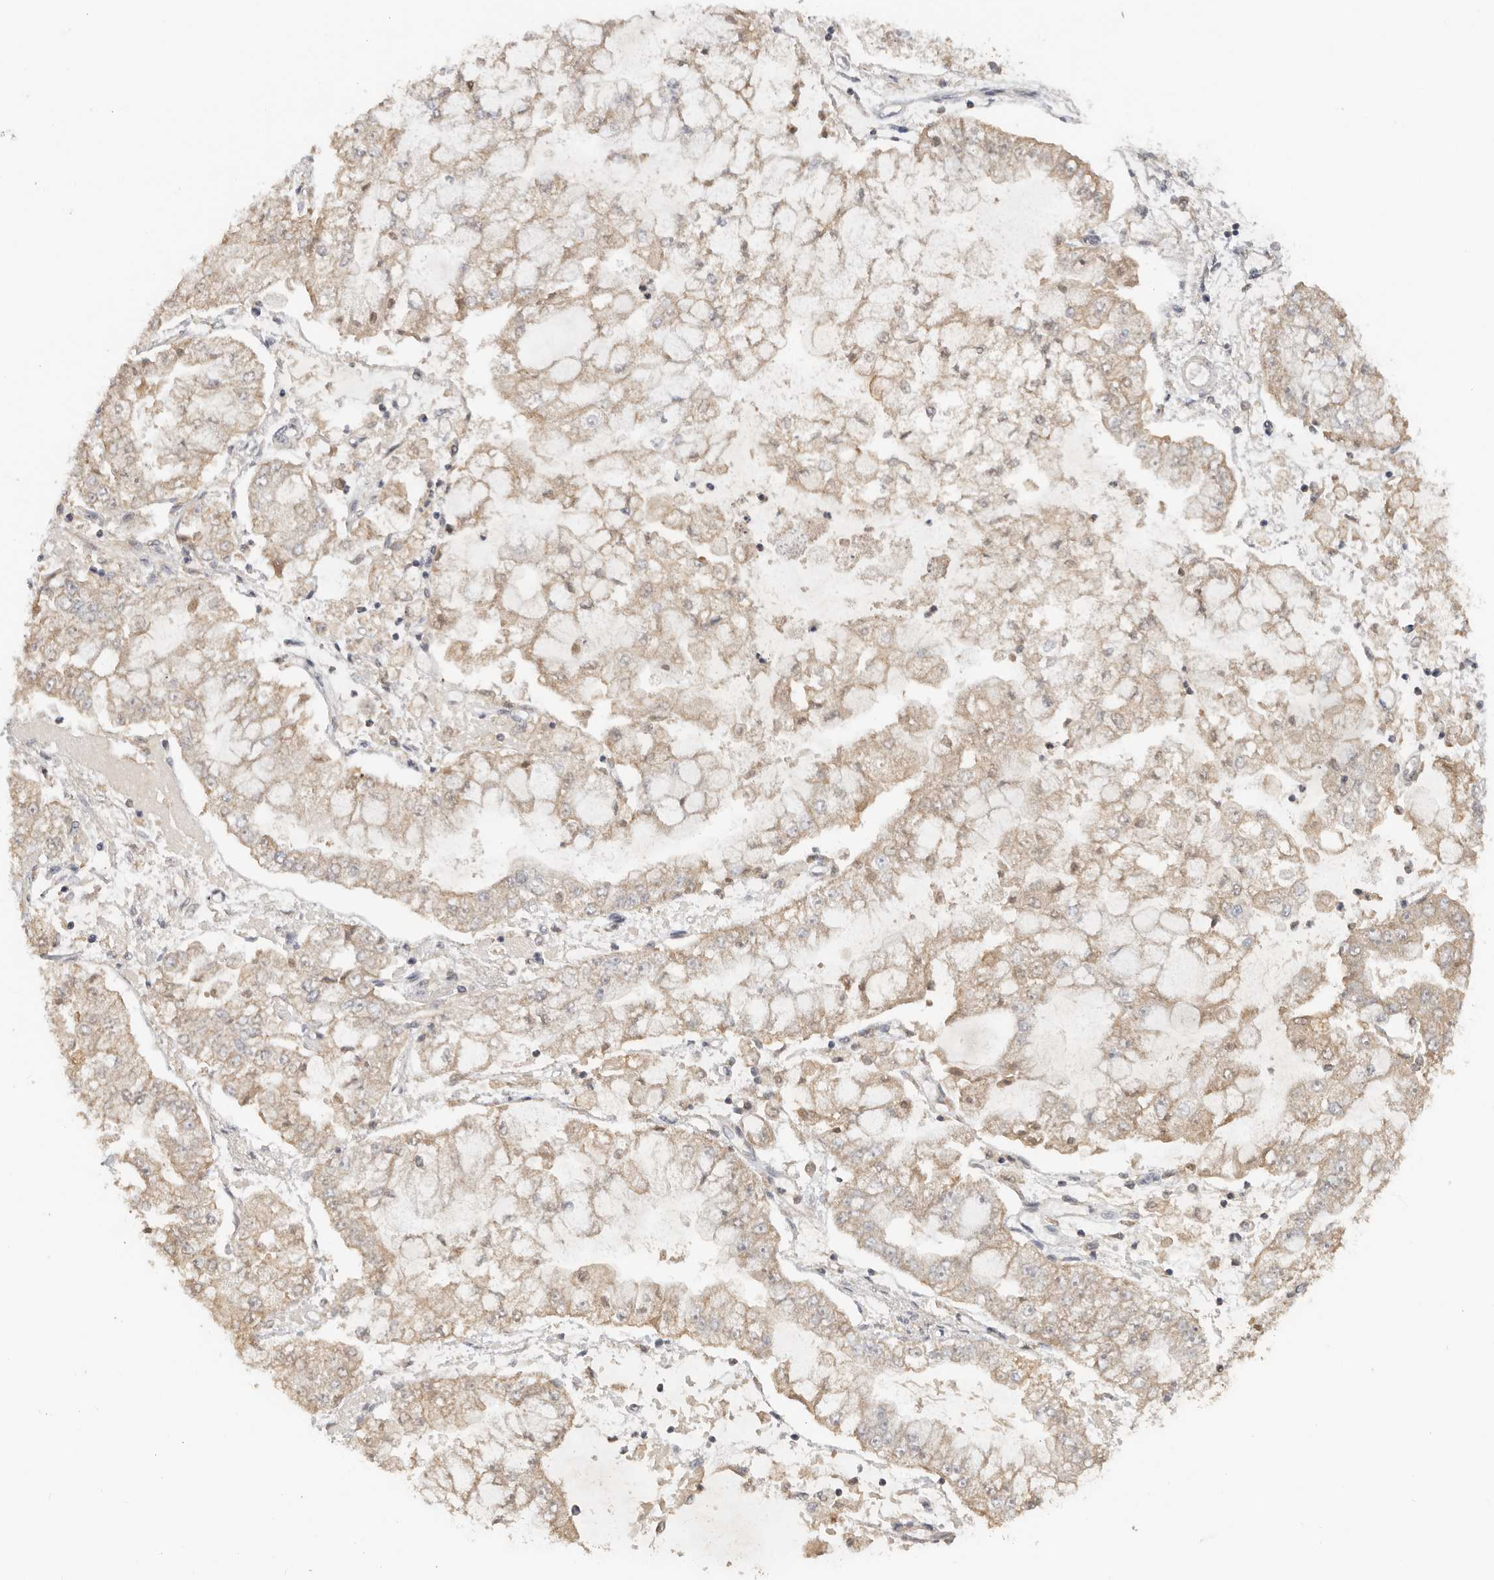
{"staining": {"intensity": "weak", "quantity": ">75%", "location": "cytoplasmic/membranous"}, "tissue": "stomach cancer", "cell_type": "Tumor cells", "image_type": "cancer", "snomed": [{"axis": "morphology", "description": "Adenocarcinoma, NOS"}, {"axis": "topography", "description": "Stomach"}], "caption": "Adenocarcinoma (stomach) stained with a brown dye displays weak cytoplasmic/membranous positive positivity in approximately >75% of tumor cells.", "gene": "SEC14L1", "patient": {"sex": "male", "age": 76}}